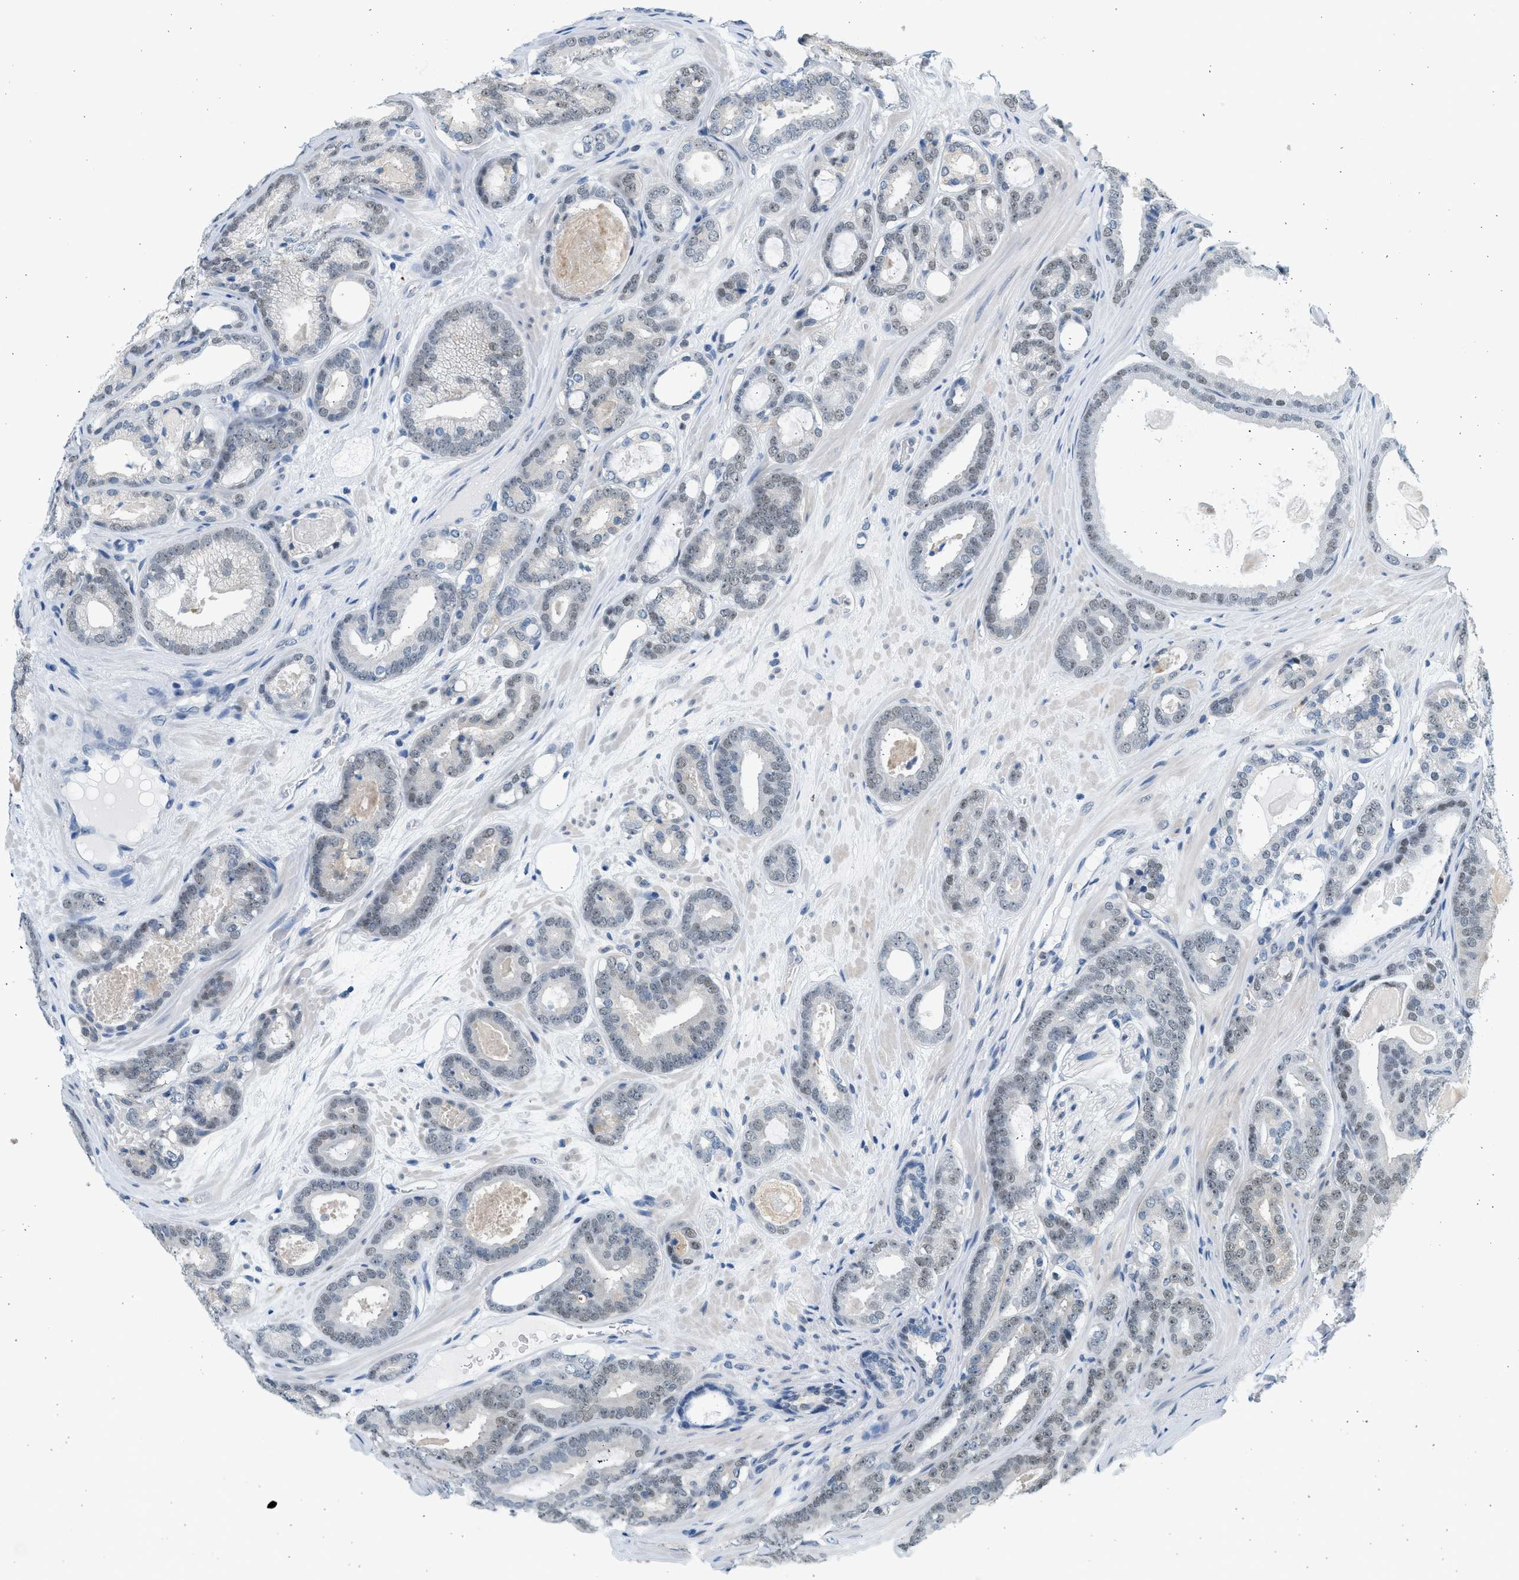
{"staining": {"intensity": "weak", "quantity": "<25%", "location": "nuclear"}, "tissue": "prostate cancer", "cell_type": "Tumor cells", "image_type": "cancer", "snomed": [{"axis": "morphology", "description": "Adenocarcinoma, High grade"}, {"axis": "topography", "description": "Prostate"}], "caption": "There is no significant positivity in tumor cells of prostate cancer (high-grade adenocarcinoma).", "gene": "HIPK1", "patient": {"sex": "male", "age": 60}}